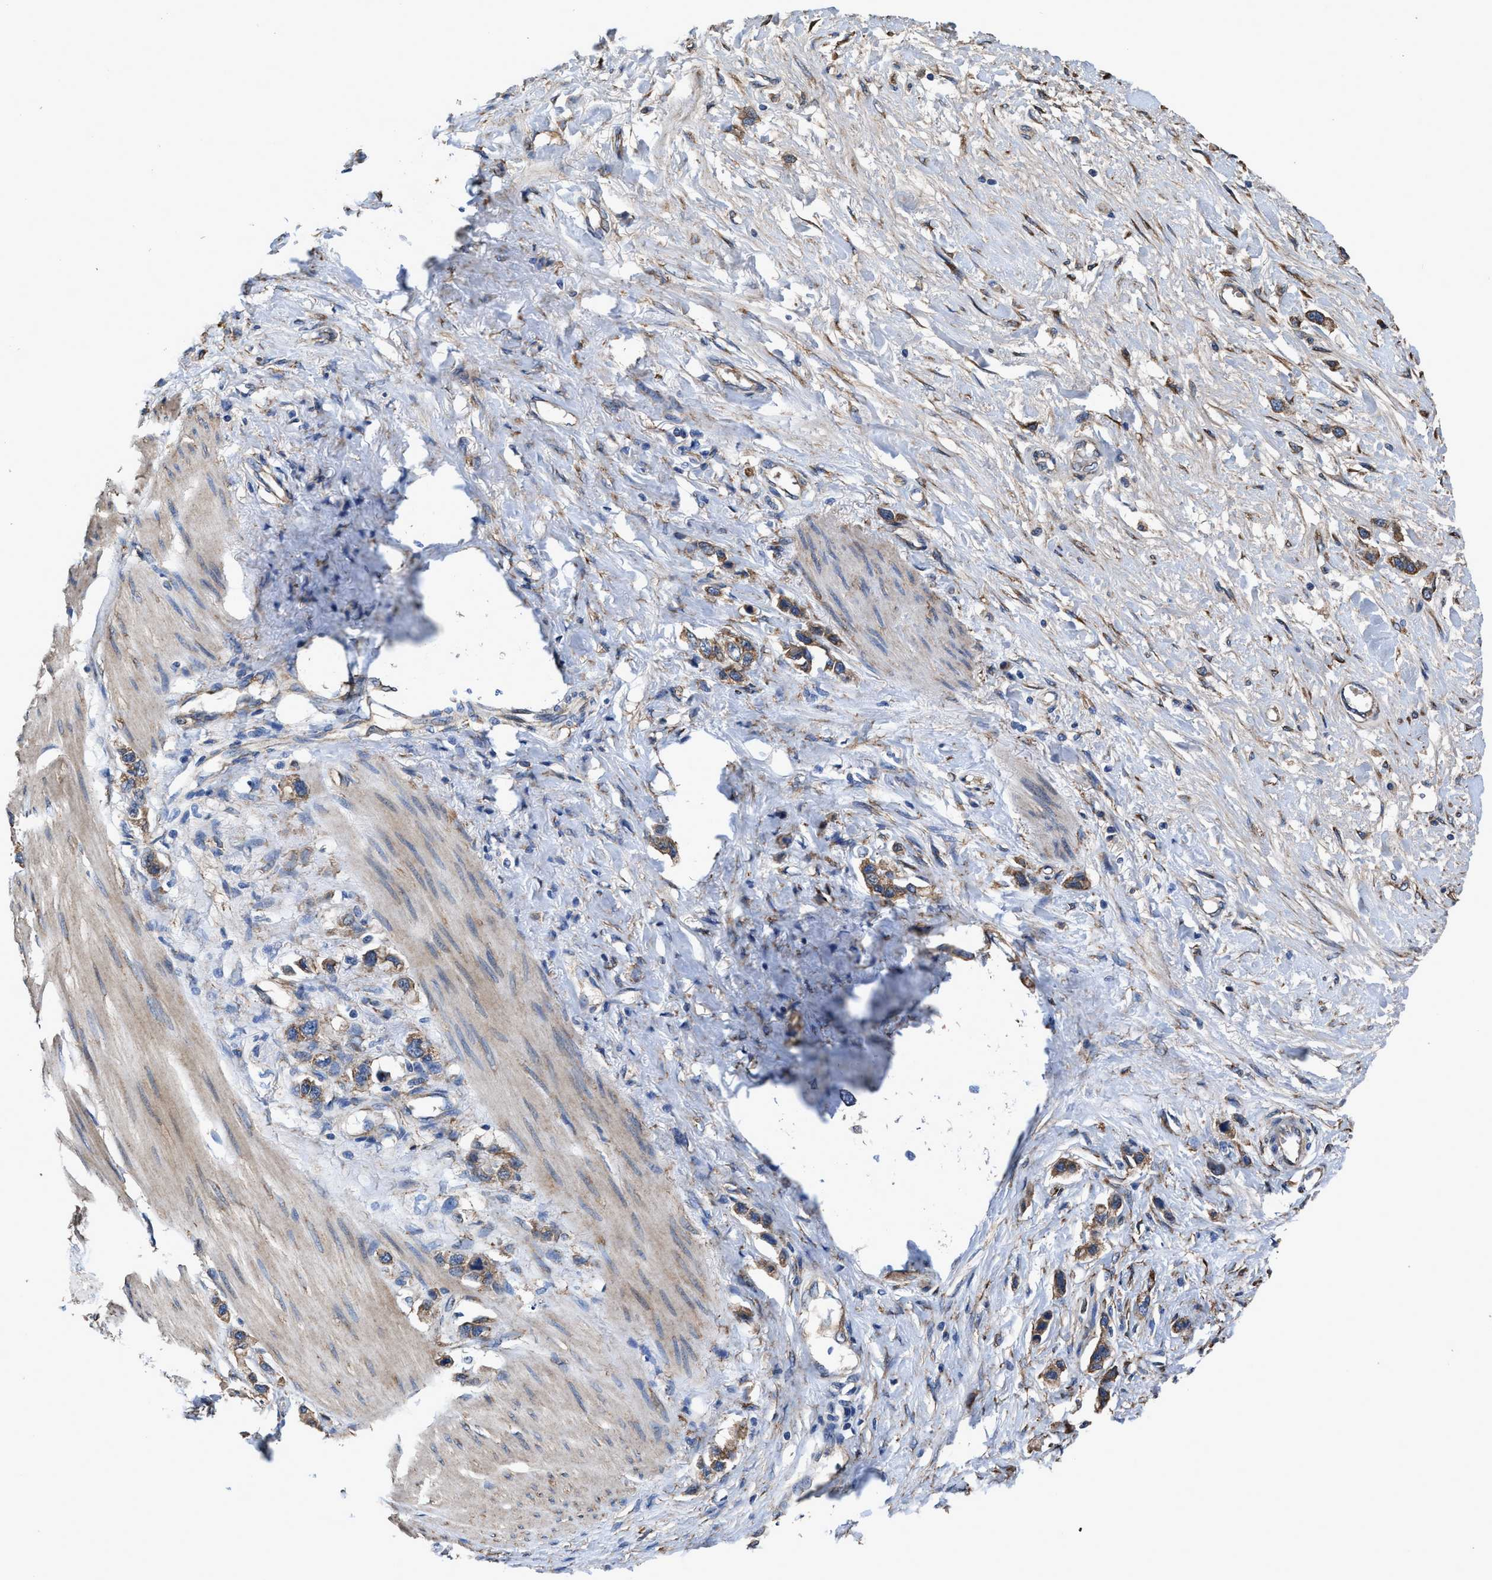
{"staining": {"intensity": "moderate", "quantity": ">75%", "location": "cytoplasmic/membranous"}, "tissue": "stomach cancer", "cell_type": "Tumor cells", "image_type": "cancer", "snomed": [{"axis": "morphology", "description": "Adenocarcinoma, NOS"}, {"axis": "topography", "description": "Stomach"}], "caption": "The histopathology image shows a brown stain indicating the presence of a protein in the cytoplasmic/membranous of tumor cells in adenocarcinoma (stomach).", "gene": "IDNK", "patient": {"sex": "female", "age": 65}}